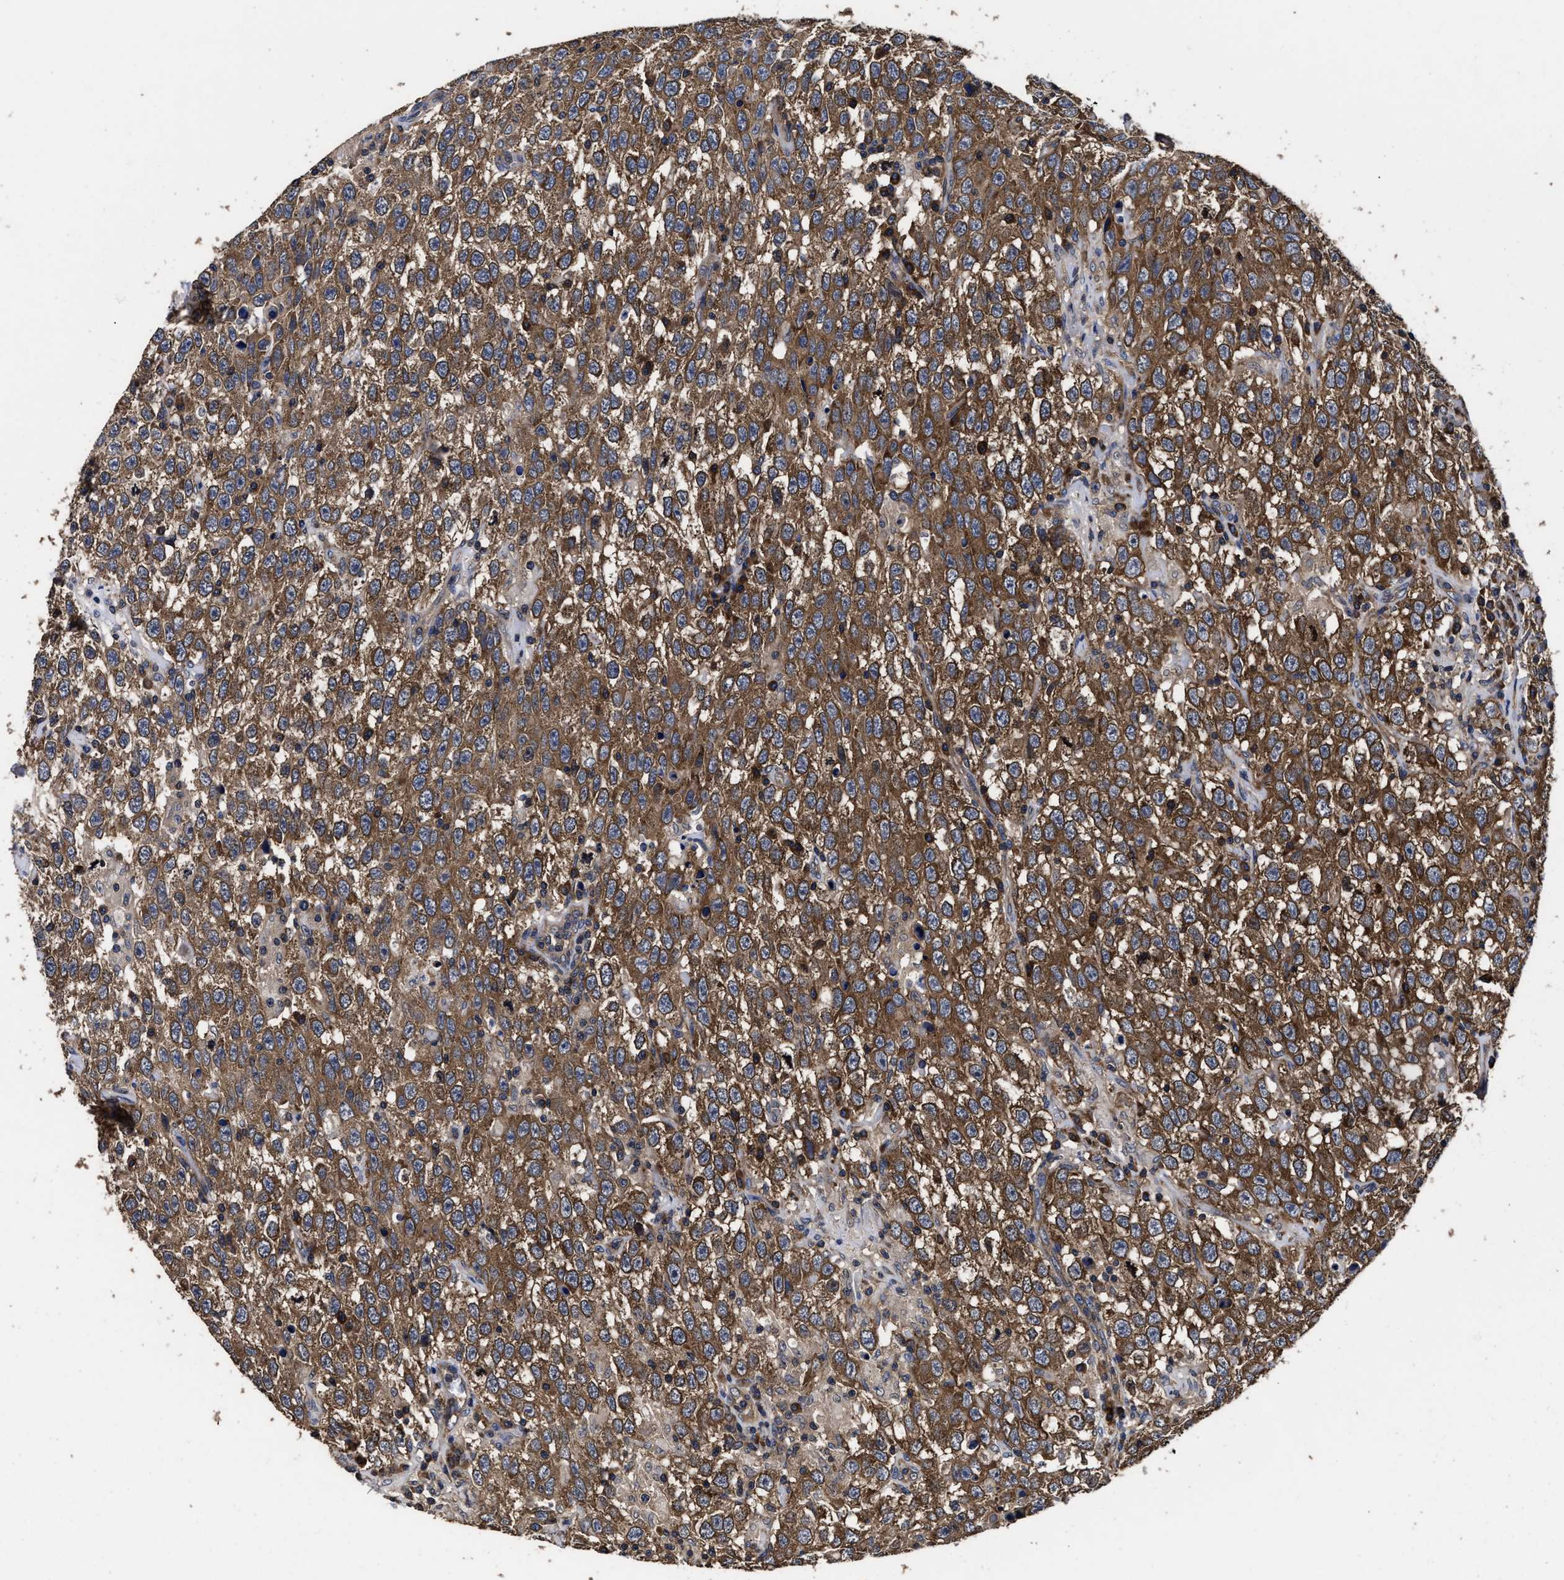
{"staining": {"intensity": "moderate", "quantity": ">75%", "location": "cytoplasmic/membranous"}, "tissue": "testis cancer", "cell_type": "Tumor cells", "image_type": "cancer", "snomed": [{"axis": "morphology", "description": "Seminoma, NOS"}, {"axis": "topography", "description": "Testis"}], "caption": "The photomicrograph displays staining of testis cancer, revealing moderate cytoplasmic/membranous protein positivity (brown color) within tumor cells.", "gene": "AVEN", "patient": {"sex": "male", "age": 41}}